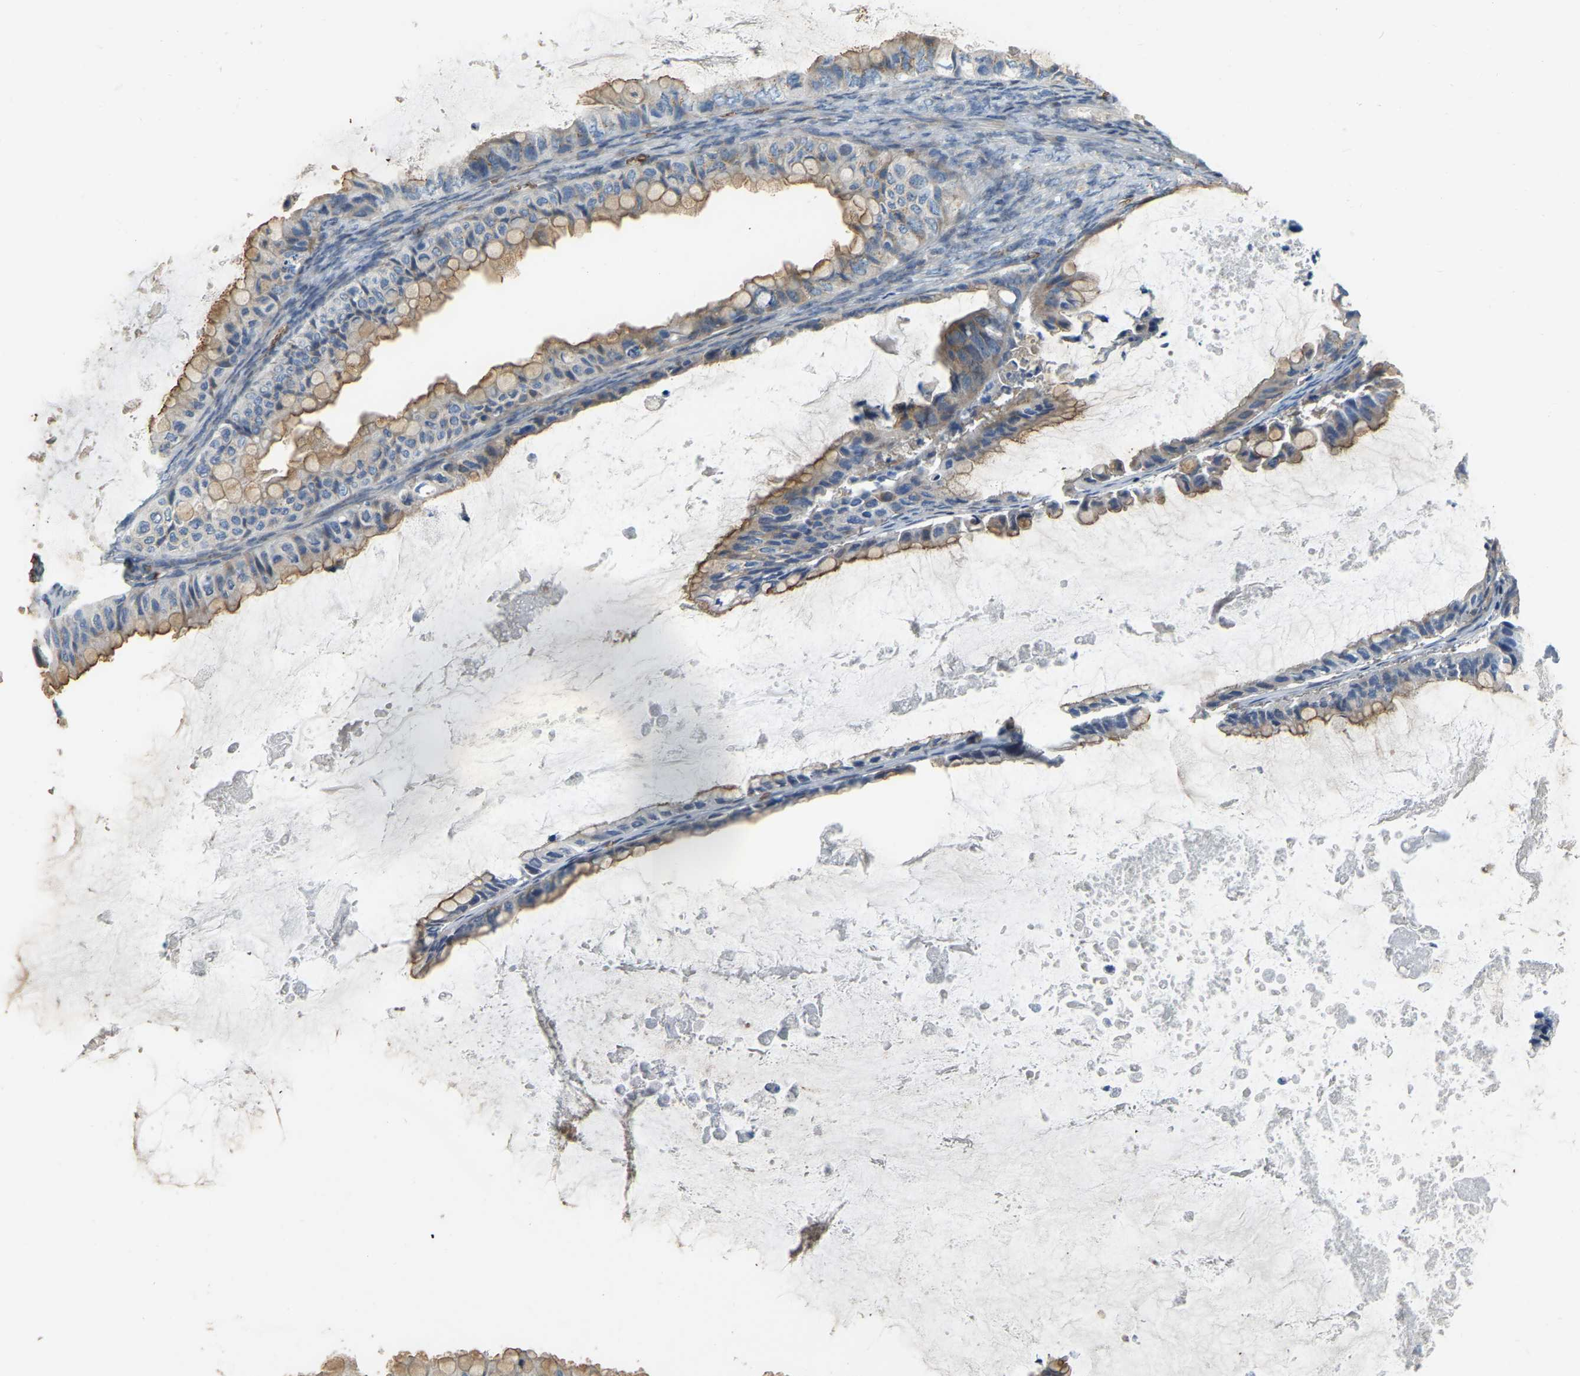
{"staining": {"intensity": "moderate", "quantity": ">75%", "location": "cytoplasmic/membranous"}, "tissue": "ovarian cancer", "cell_type": "Tumor cells", "image_type": "cancer", "snomed": [{"axis": "morphology", "description": "Cystadenocarcinoma, mucinous, NOS"}, {"axis": "topography", "description": "Ovary"}], "caption": "IHC of human ovarian mucinous cystadenocarcinoma shows medium levels of moderate cytoplasmic/membranous expression in about >75% of tumor cells. The protein is shown in brown color, while the nuclei are stained blue.", "gene": "CFAP298", "patient": {"sex": "female", "age": 80}}